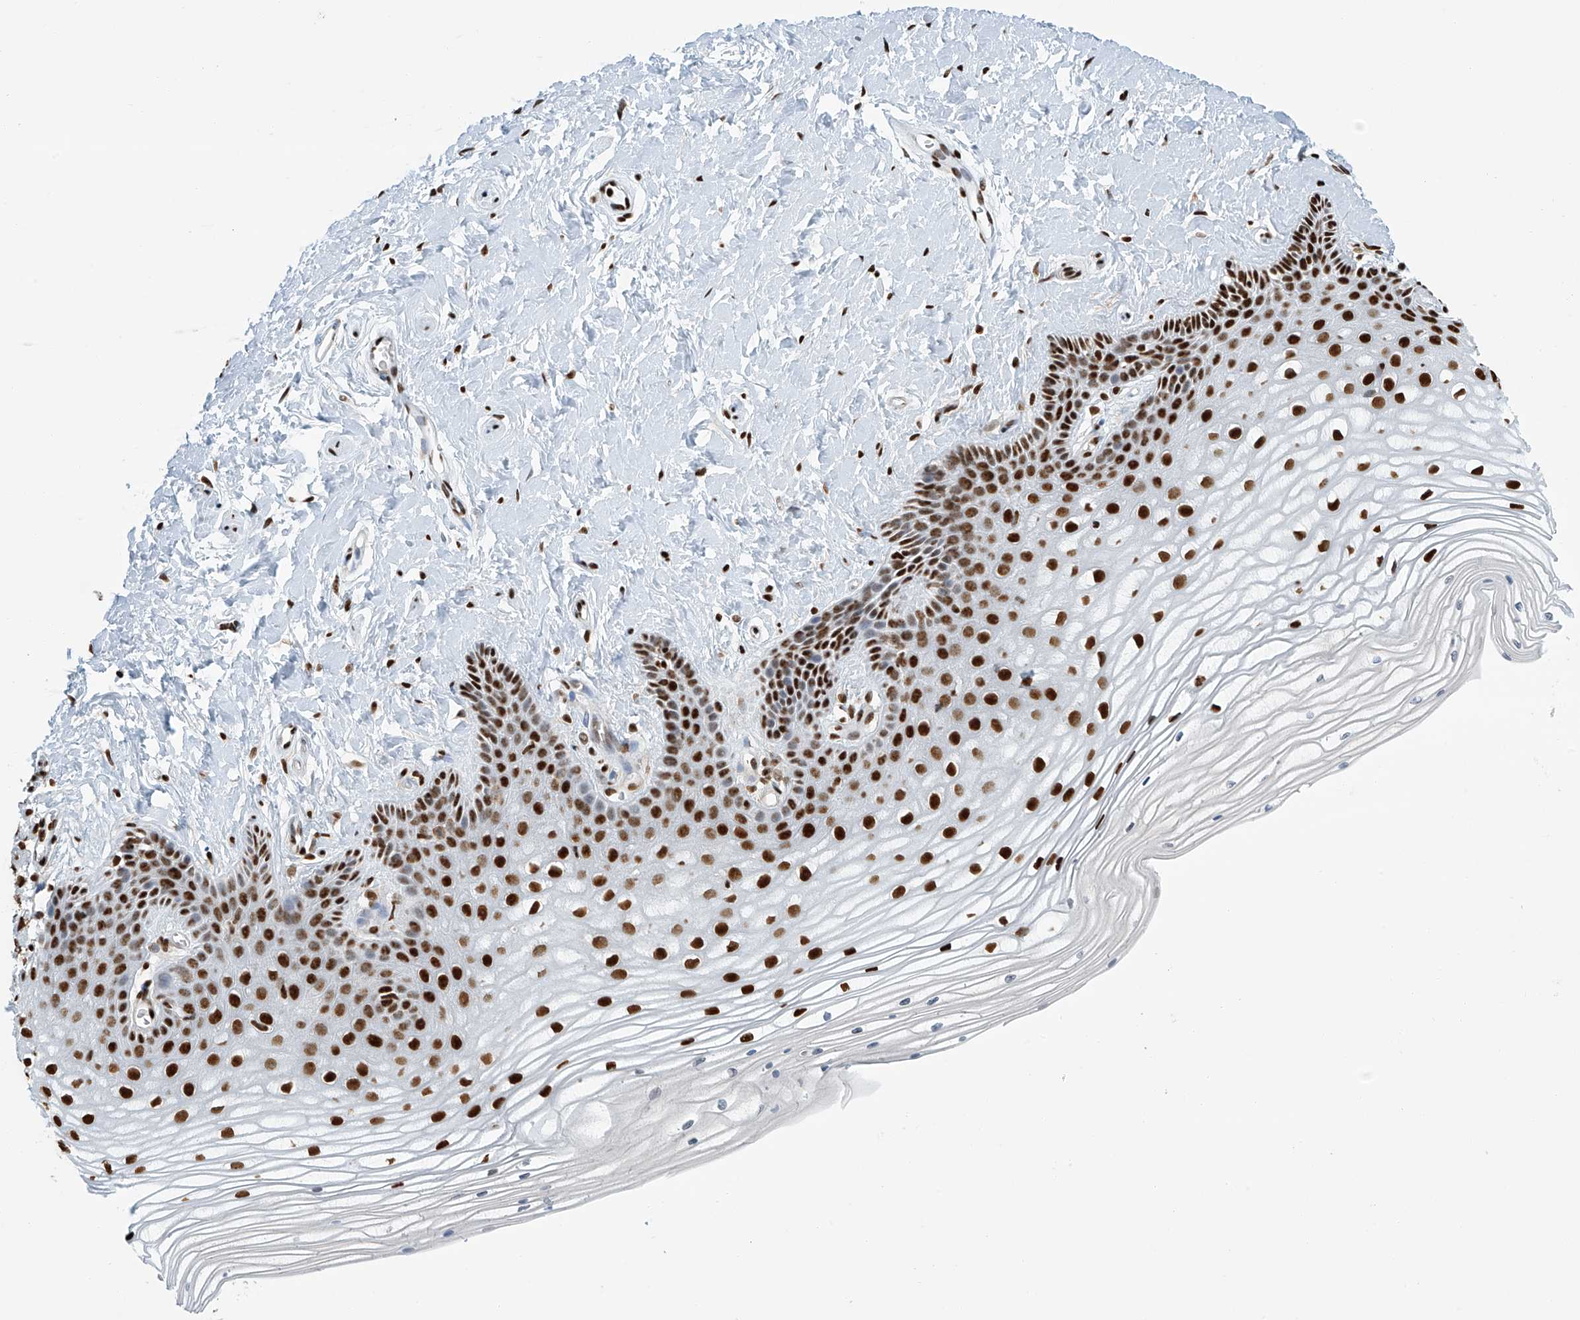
{"staining": {"intensity": "strong", "quantity": ">75%", "location": "nuclear"}, "tissue": "vagina", "cell_type": "Squamous epithelial cells", "image_type": "normal", "snomed": [{"axis": "morphology", "description": "Normal tissue, NOS"}, {"axis": "topography", "description": "Vagina"}, {"axis": "topography", "description": "Cervix"}], "caption": "The image reveals immunohistochemical staining of unremarkable vagina. There is strong nuclear positivity is seen in about >75% of squamous epithelial cells. (Brightfield microscopy of DAB IHC at high magnification).", "gene": "ENSG00000257390", "patient": {"sex": "female", "age": 40}}